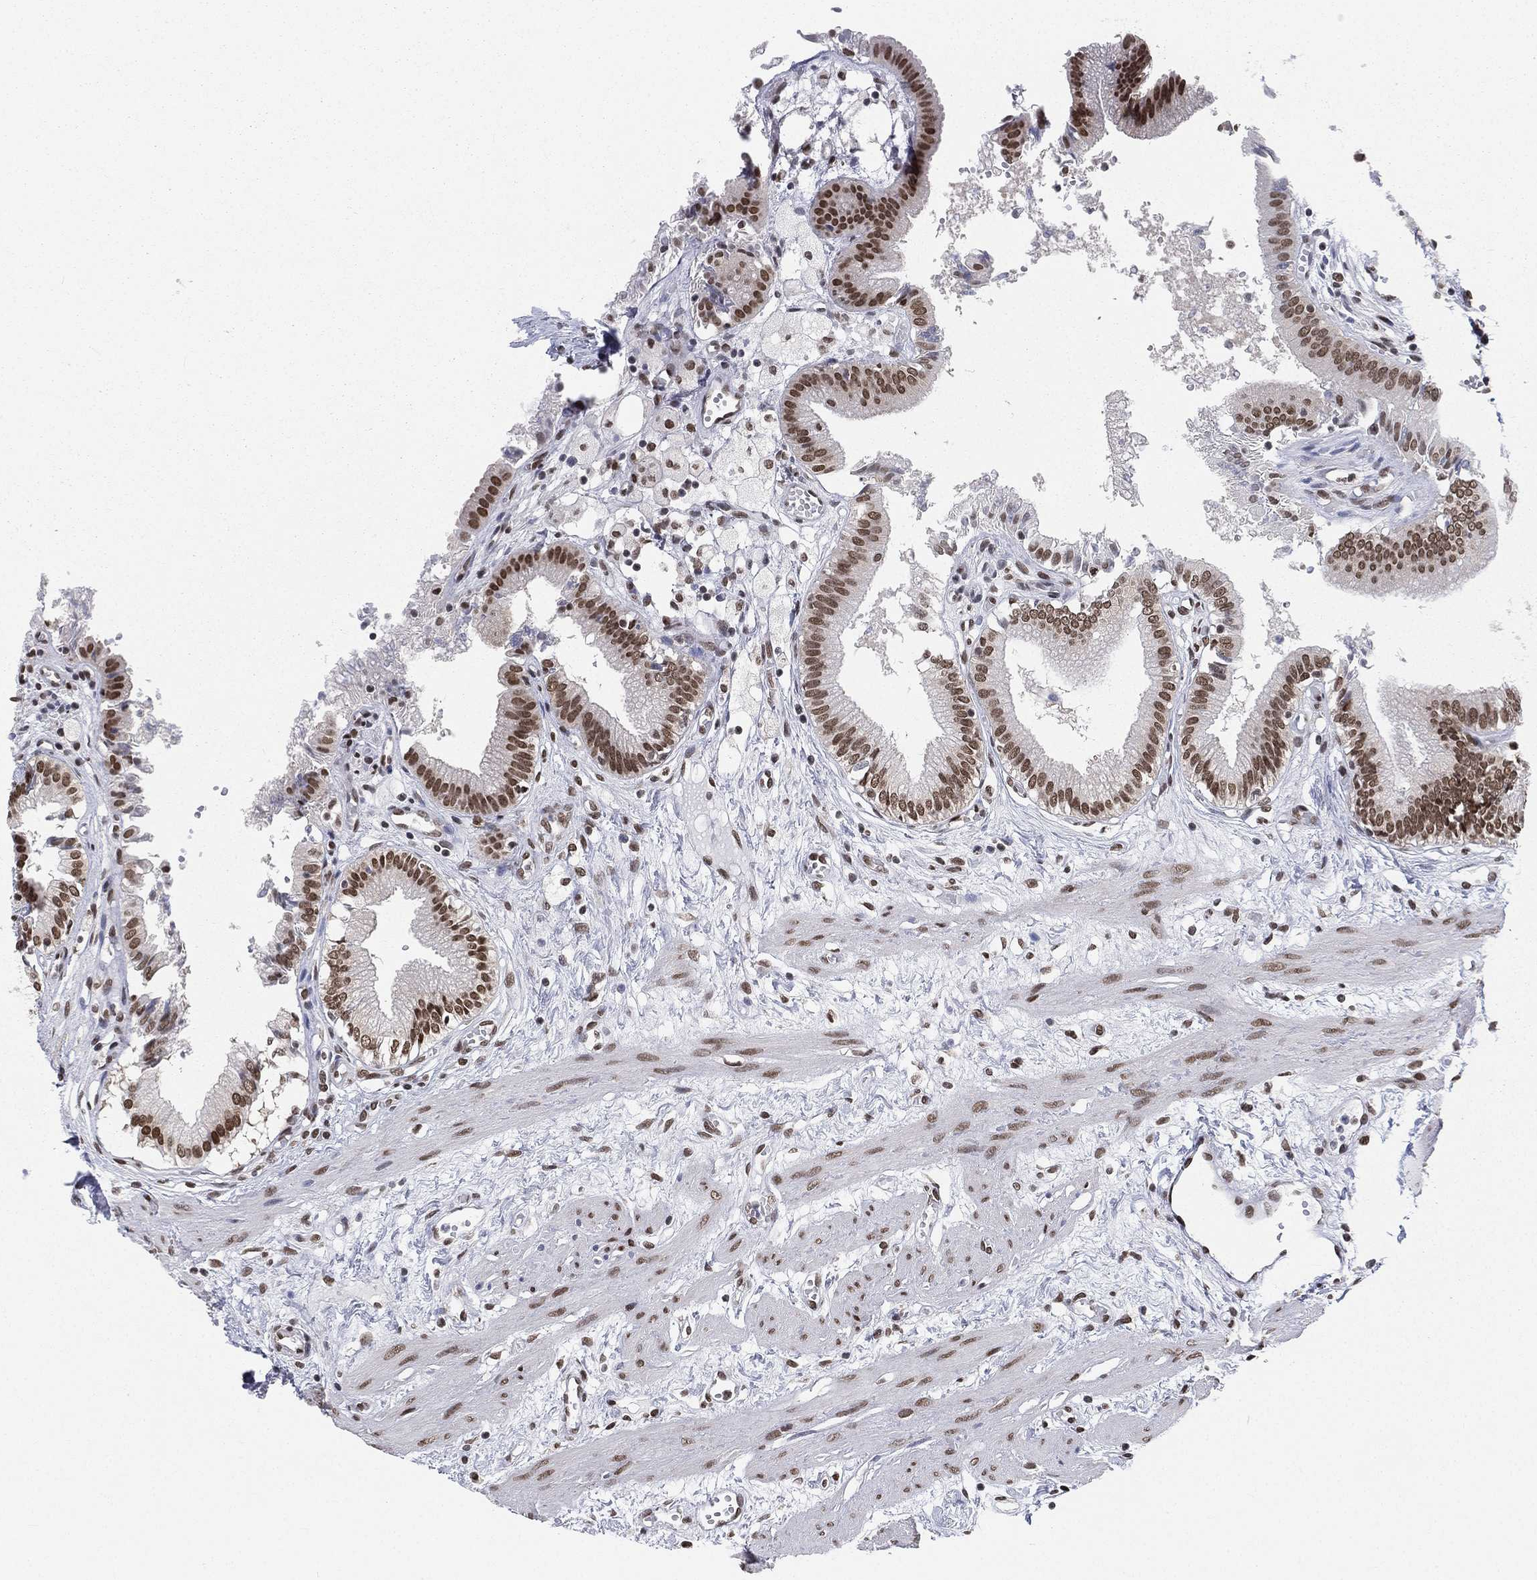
{"staining": {"intensity": "strong", "quantity": ">75%", "location": "nuclear"}, "tissue": "gallbladder", "cell_type": "Glandular cells", "image_type": "normal", "snomed": [{"axis": "morphology", "description": "Normal tissue, NOS"}, {"axis": "topography", "description": "Gallbladder"}], "caption": "IHC staining of benign gallbladder, which demonstrates high levels of strong nuclear staining in approximately >75% of glandular cells indicating strong nuclear protein staining. The staining was performed using DAB (brown) for protein detection and nuclei were counterstained in hematoxylin (blue).", "gene": "FUBP3", "patient": {"sex": "female", "age": 24}}